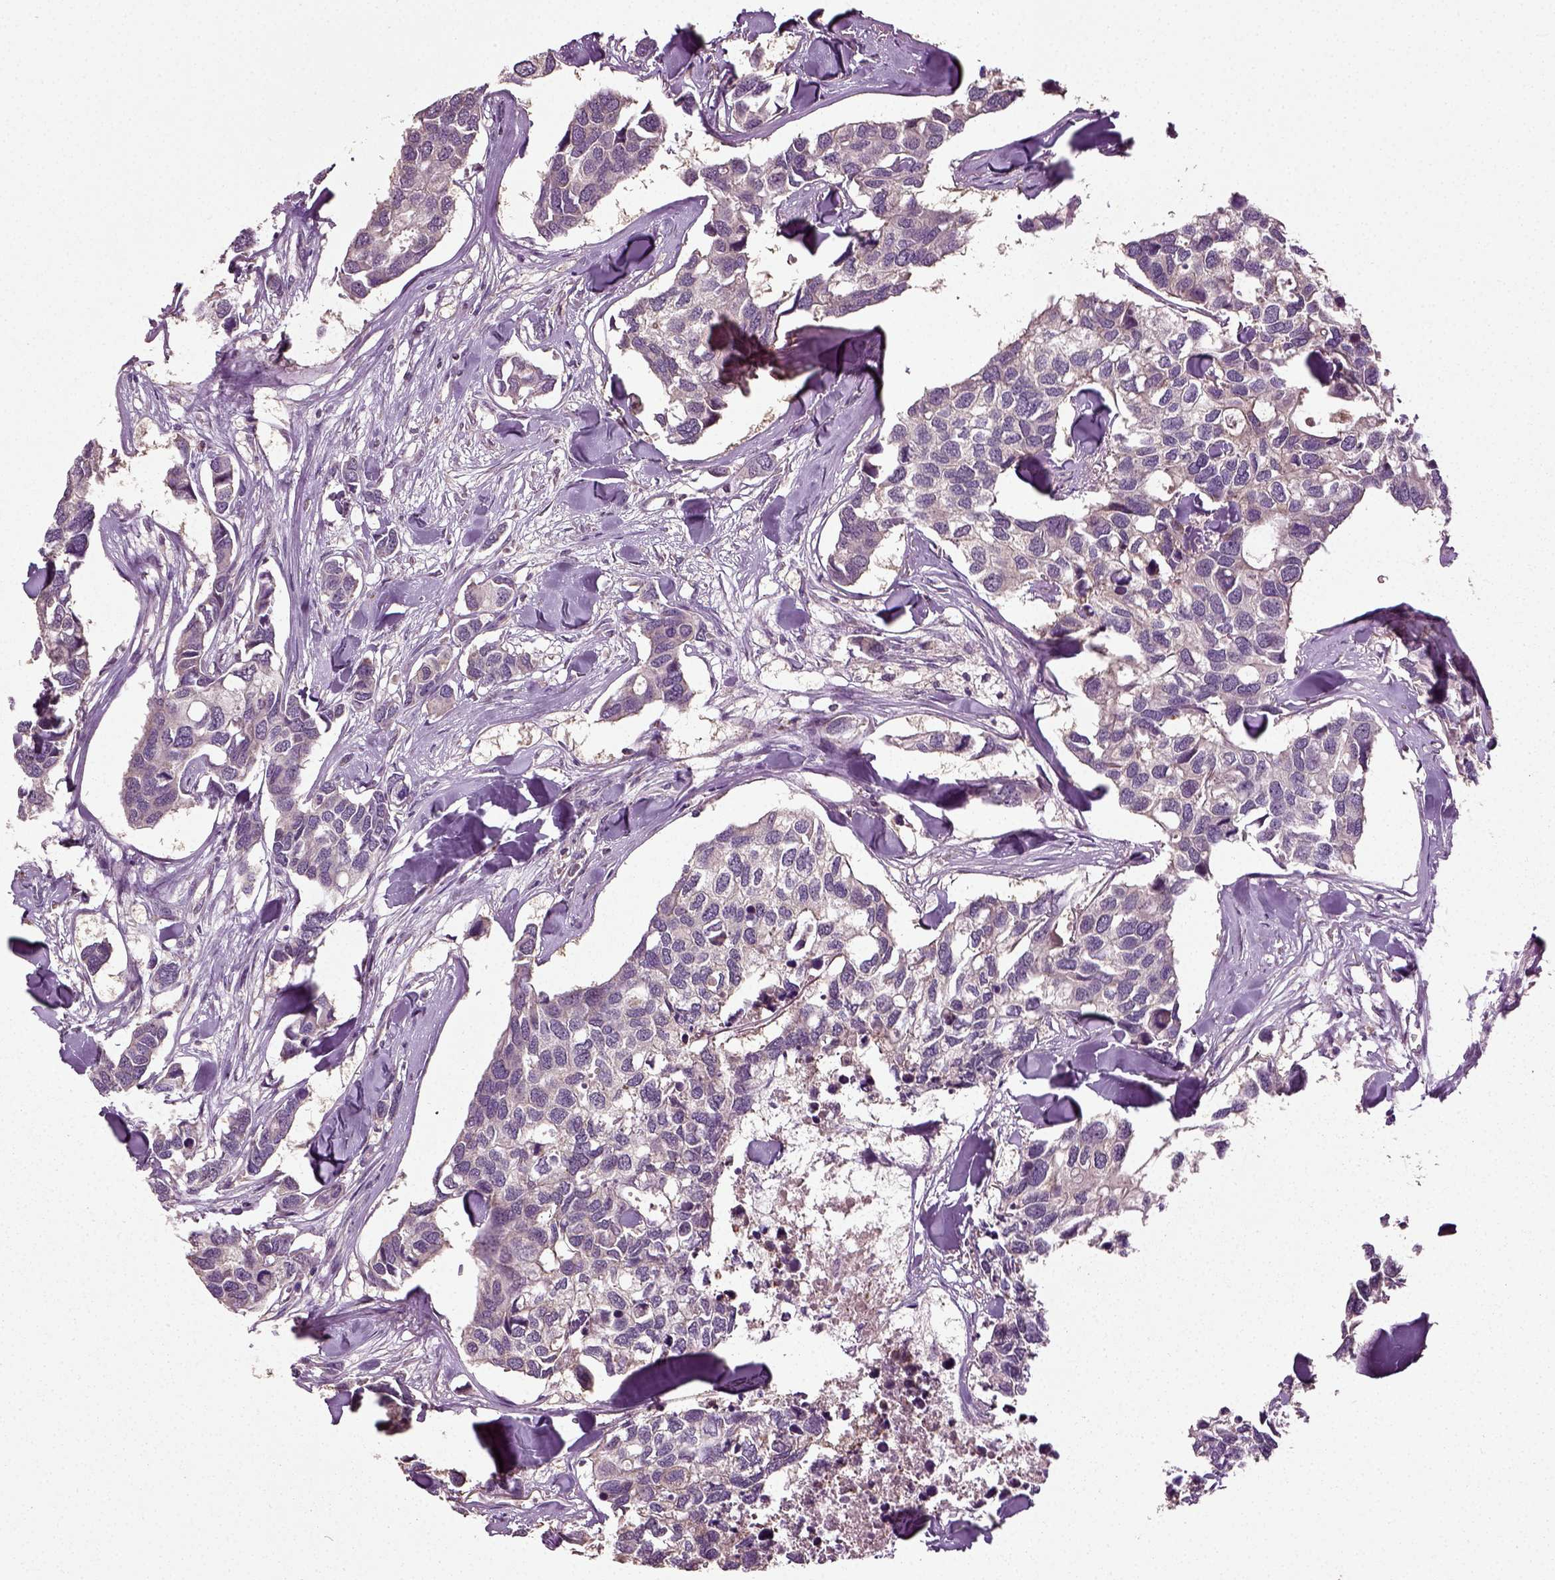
{"staining": {"intensity": "negative", "quantity": "none", "location": "none"}, "tissue": "breast cancer", "cell_type": "Tumor cells", "image_type": "cancer", "snomed": [{"axis": "morphology", "description": "Duct carcinoma"}, {"axis": "topography", "description": "Breast"}], "caption": "Tumor cells show no significant positivity in breast cancer.", "gene": "ERV3-1", "patient": {"sex": "female", "age": 83}}